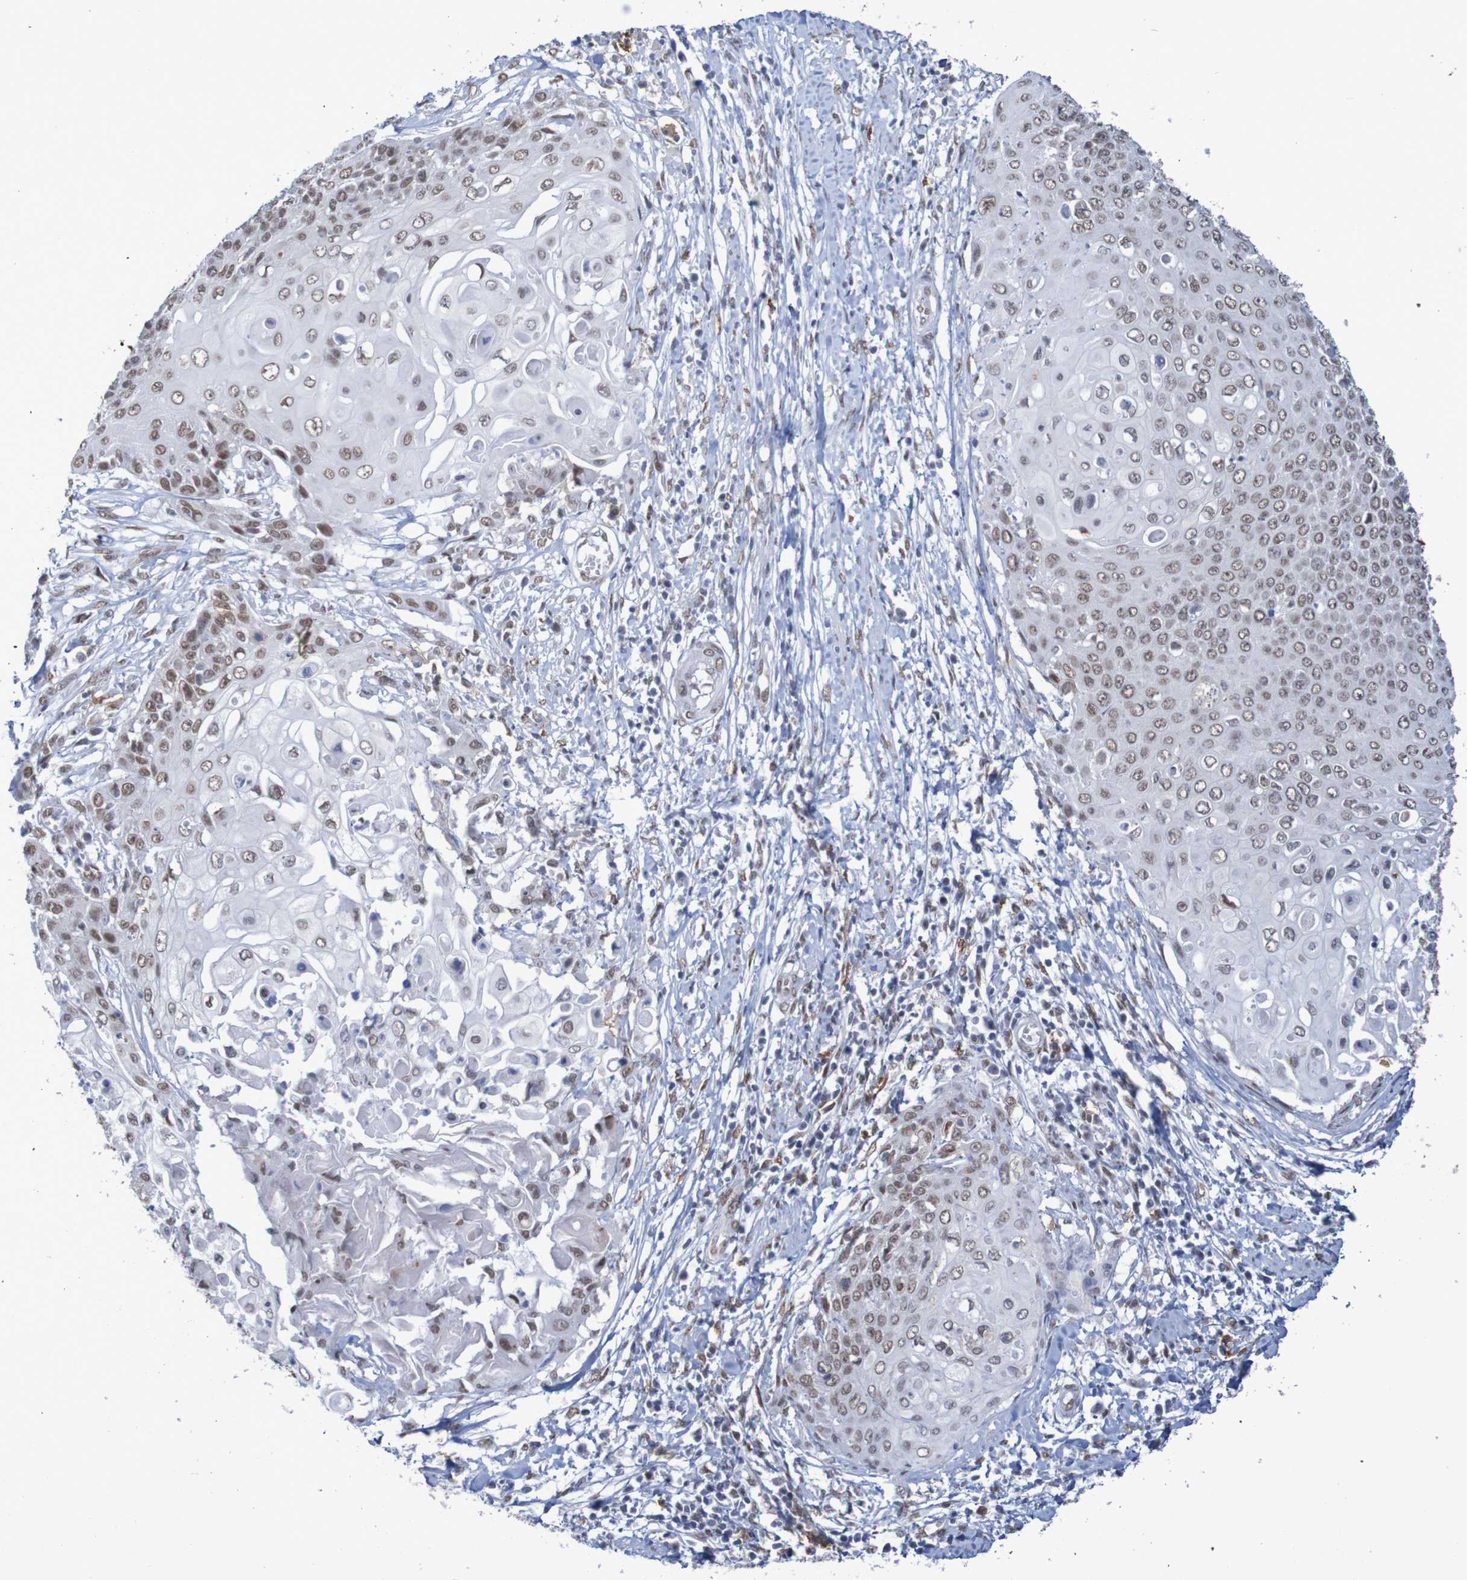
{"staining": {"intensity": "moderate", "quantity": "25%-75%", "location": "nuclear"}, "tissue": "cervical cancer", "cell_type": "Tumor cells", "image_type": "cancer", "snomed": [{"axis": "morphology", "description": "Squamous cell carcinoma, NOS"}, {"axis": "topography", "description": "Cervix"}], "caption": "Human cervical cancer (squamous cell carcinoma) stained for a protein (brown) reveals moderate nuclear positive positivity in approximately 25%-75% of tumor cells.", "gene": "MRTFB", "patient": {"sex": "female", "age": 39}}